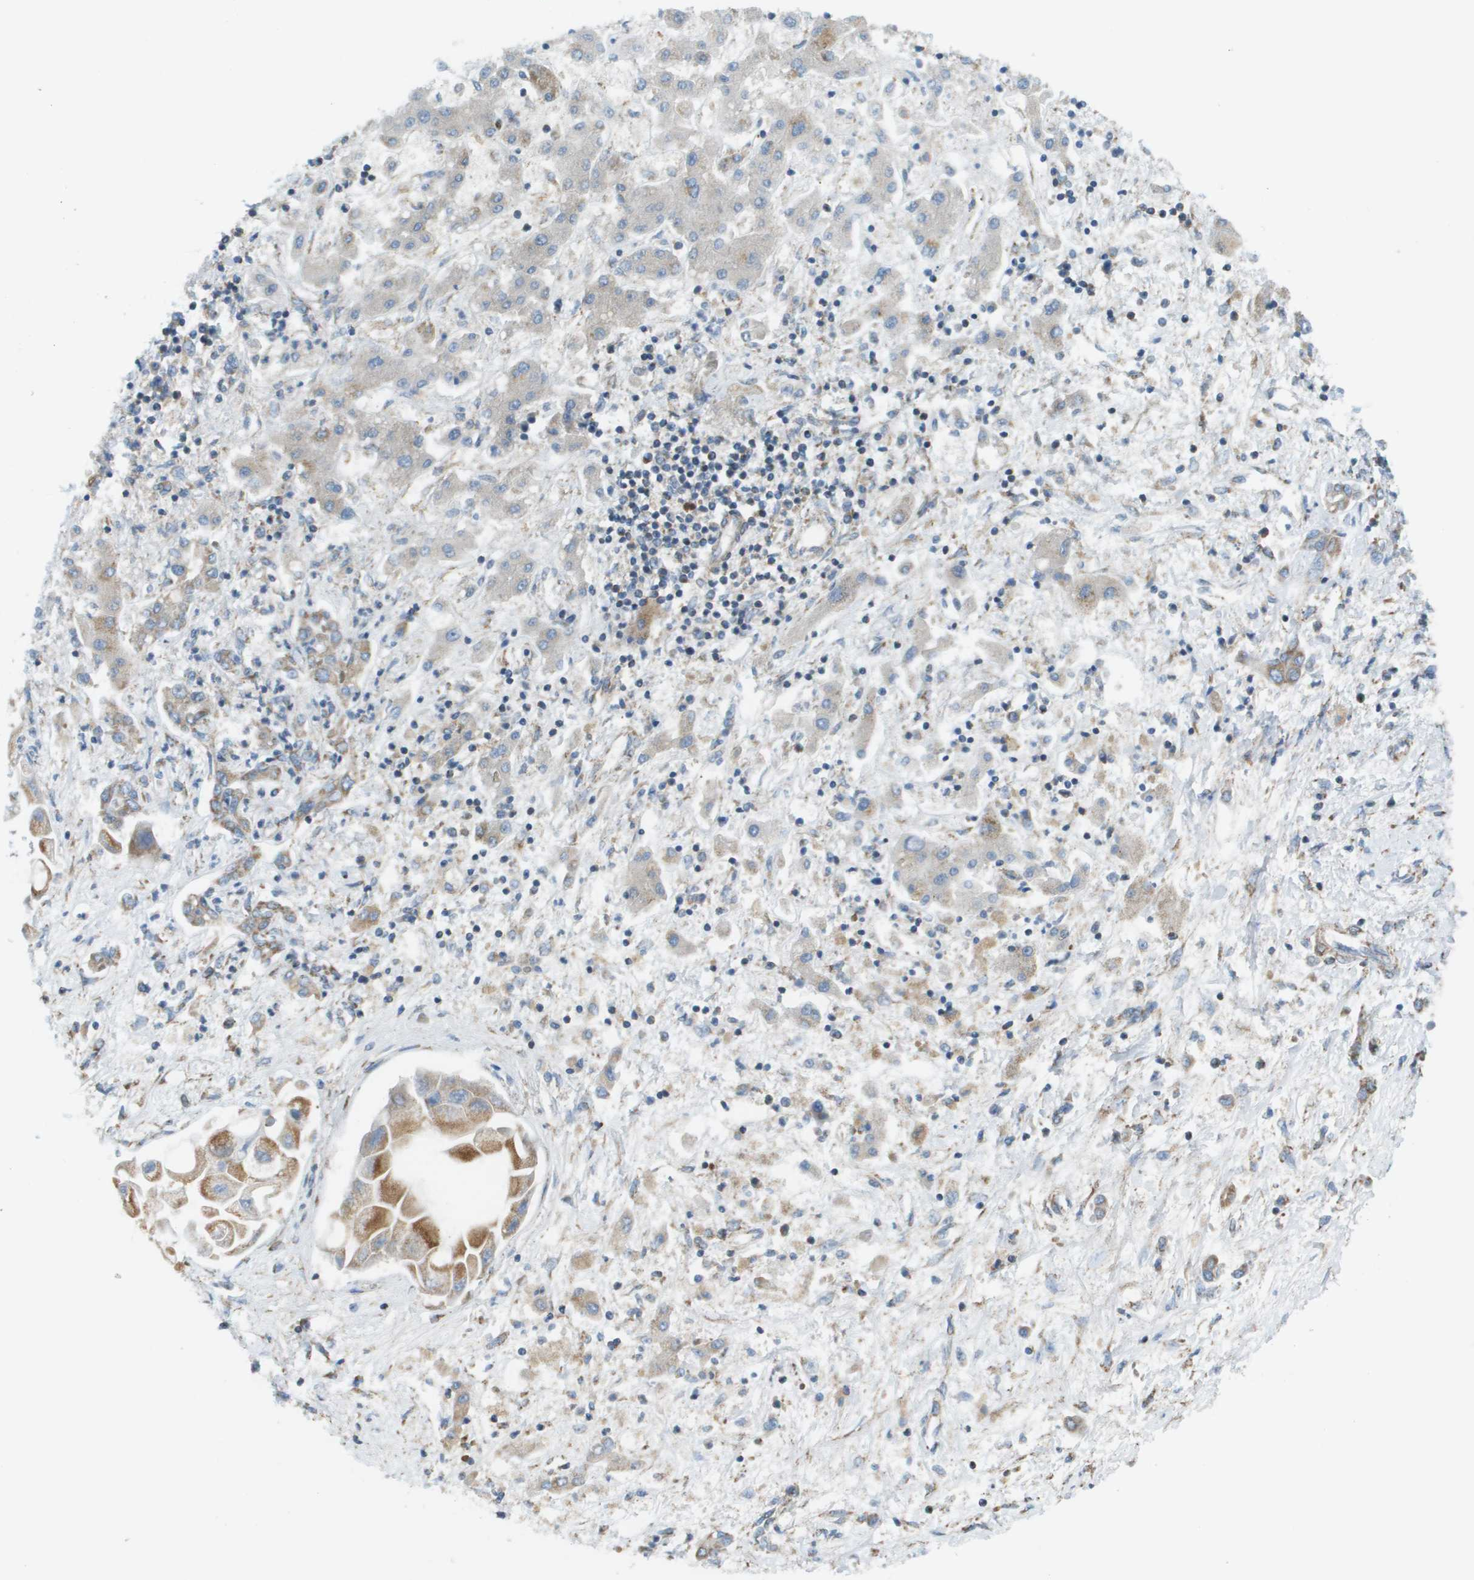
{"staining": {"intensity": "moderate", "quantity": "25%-75%", "location": "cytoplasmic/membranous"}, "tissue": "liver cancer", "cell_type": "Tumor cells", "image_type": "cancer", "snomed": [{"axis": "morphology", "description": "Cholangiocarcinoma"}, {"axis": "topography", "description": "Liver"}], "caption": "Immunohistochemistry image of human liver cancer (cholangiocarcinoma) stained for a protein (brown), which shows medium levels of moderate cytoplasmic/membranous positivity in about 25%-75% of tumor cells.", "gene": "TAOK3", "patient": {"sex": "male", "age": 50}}